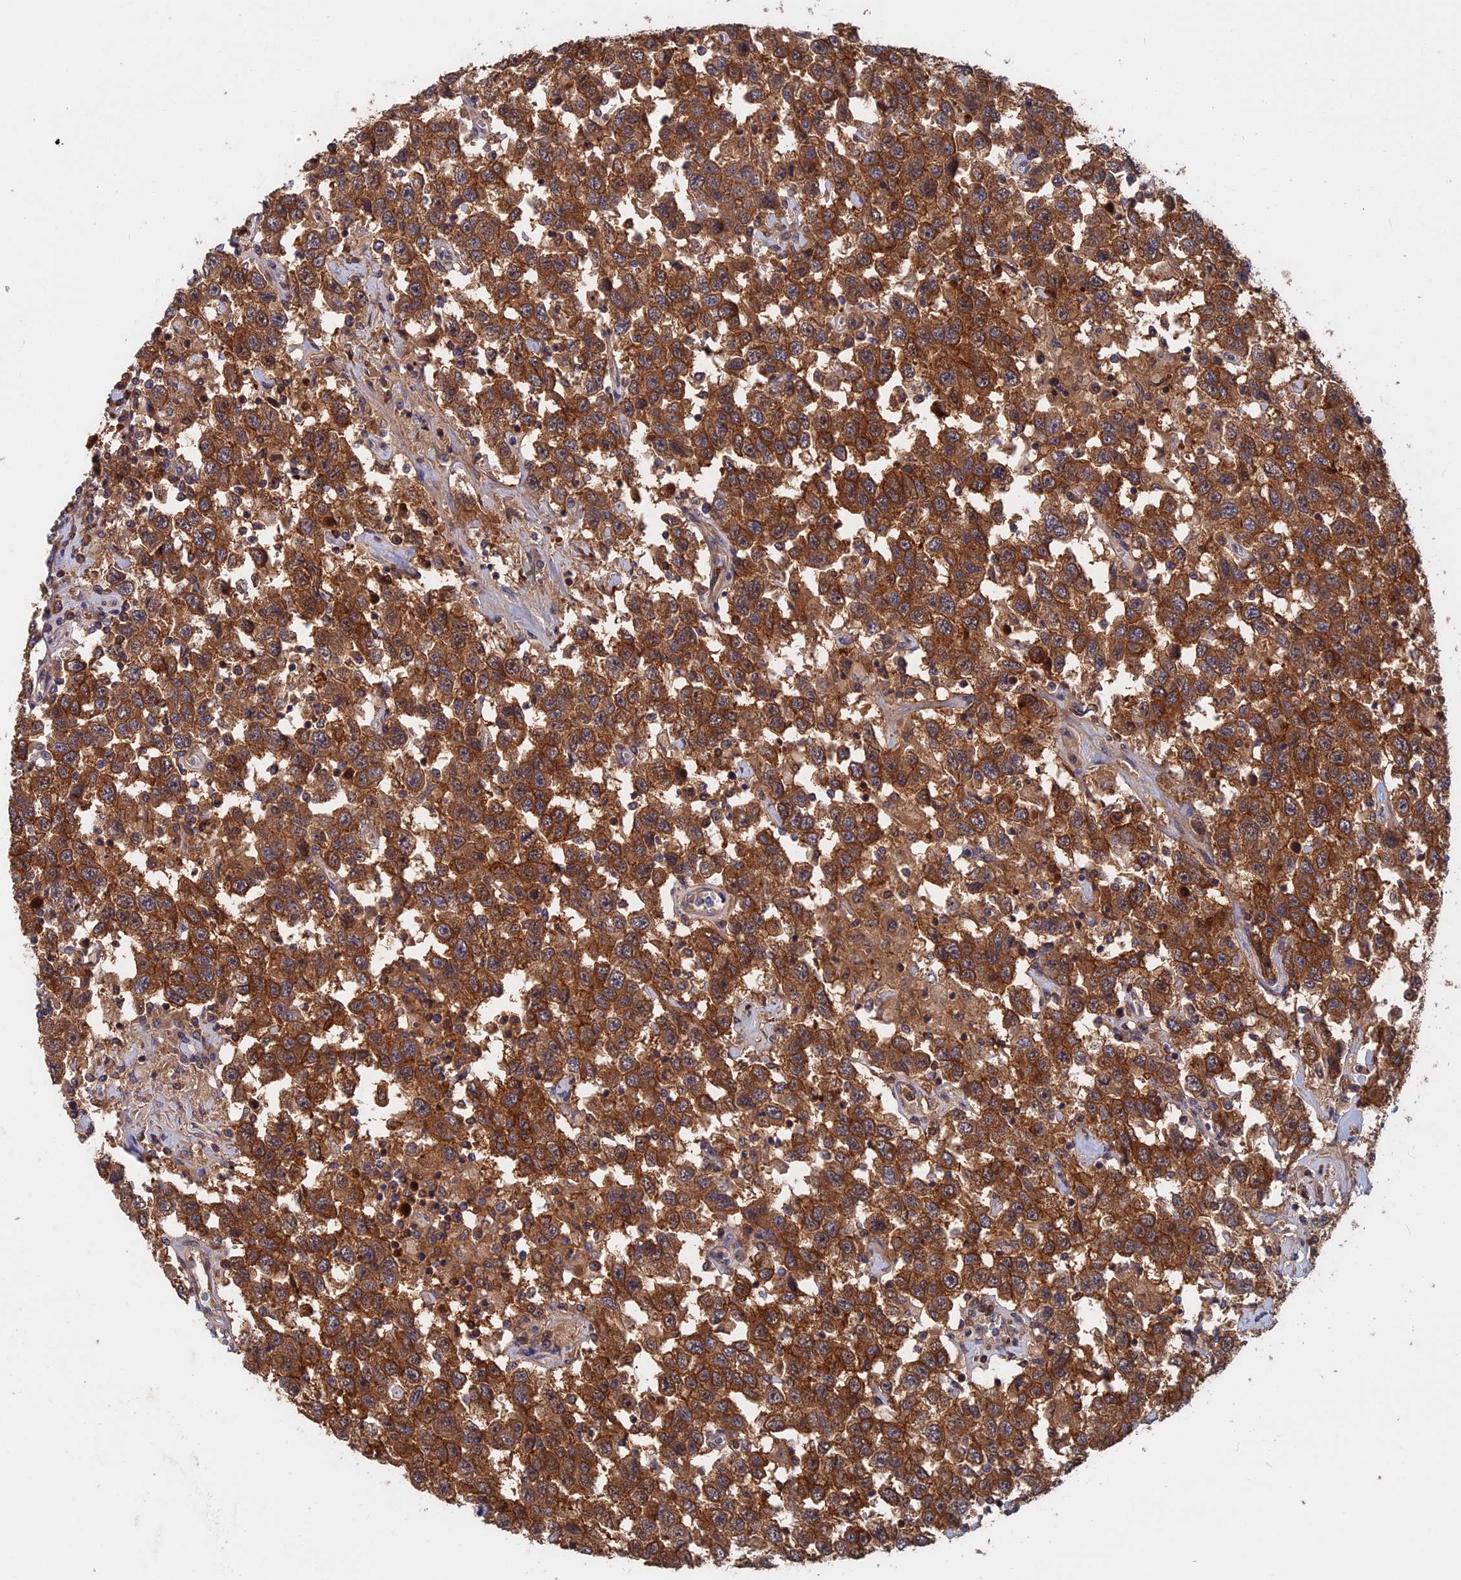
{"staining": {"intensity": "strong", "quantity": ">75%", "location": "cytoplasmic/membranous"}, "tissue": "testis cancer", "cell_type": "Tumor cells", "image_type": "cancer", "snomed": [{"axis": "morphology", "description": "Seminoma, NOS"}, {"axis": "topography", "description": "Testis"}], "caption": "A histopathology image of testis cancer (seminoma) stained for a protein shows strong cytoplasmic/membranous brown staining in tumor cells.", "gene": "BLVRA", "patient": {"sex": "male", "age": 41}}